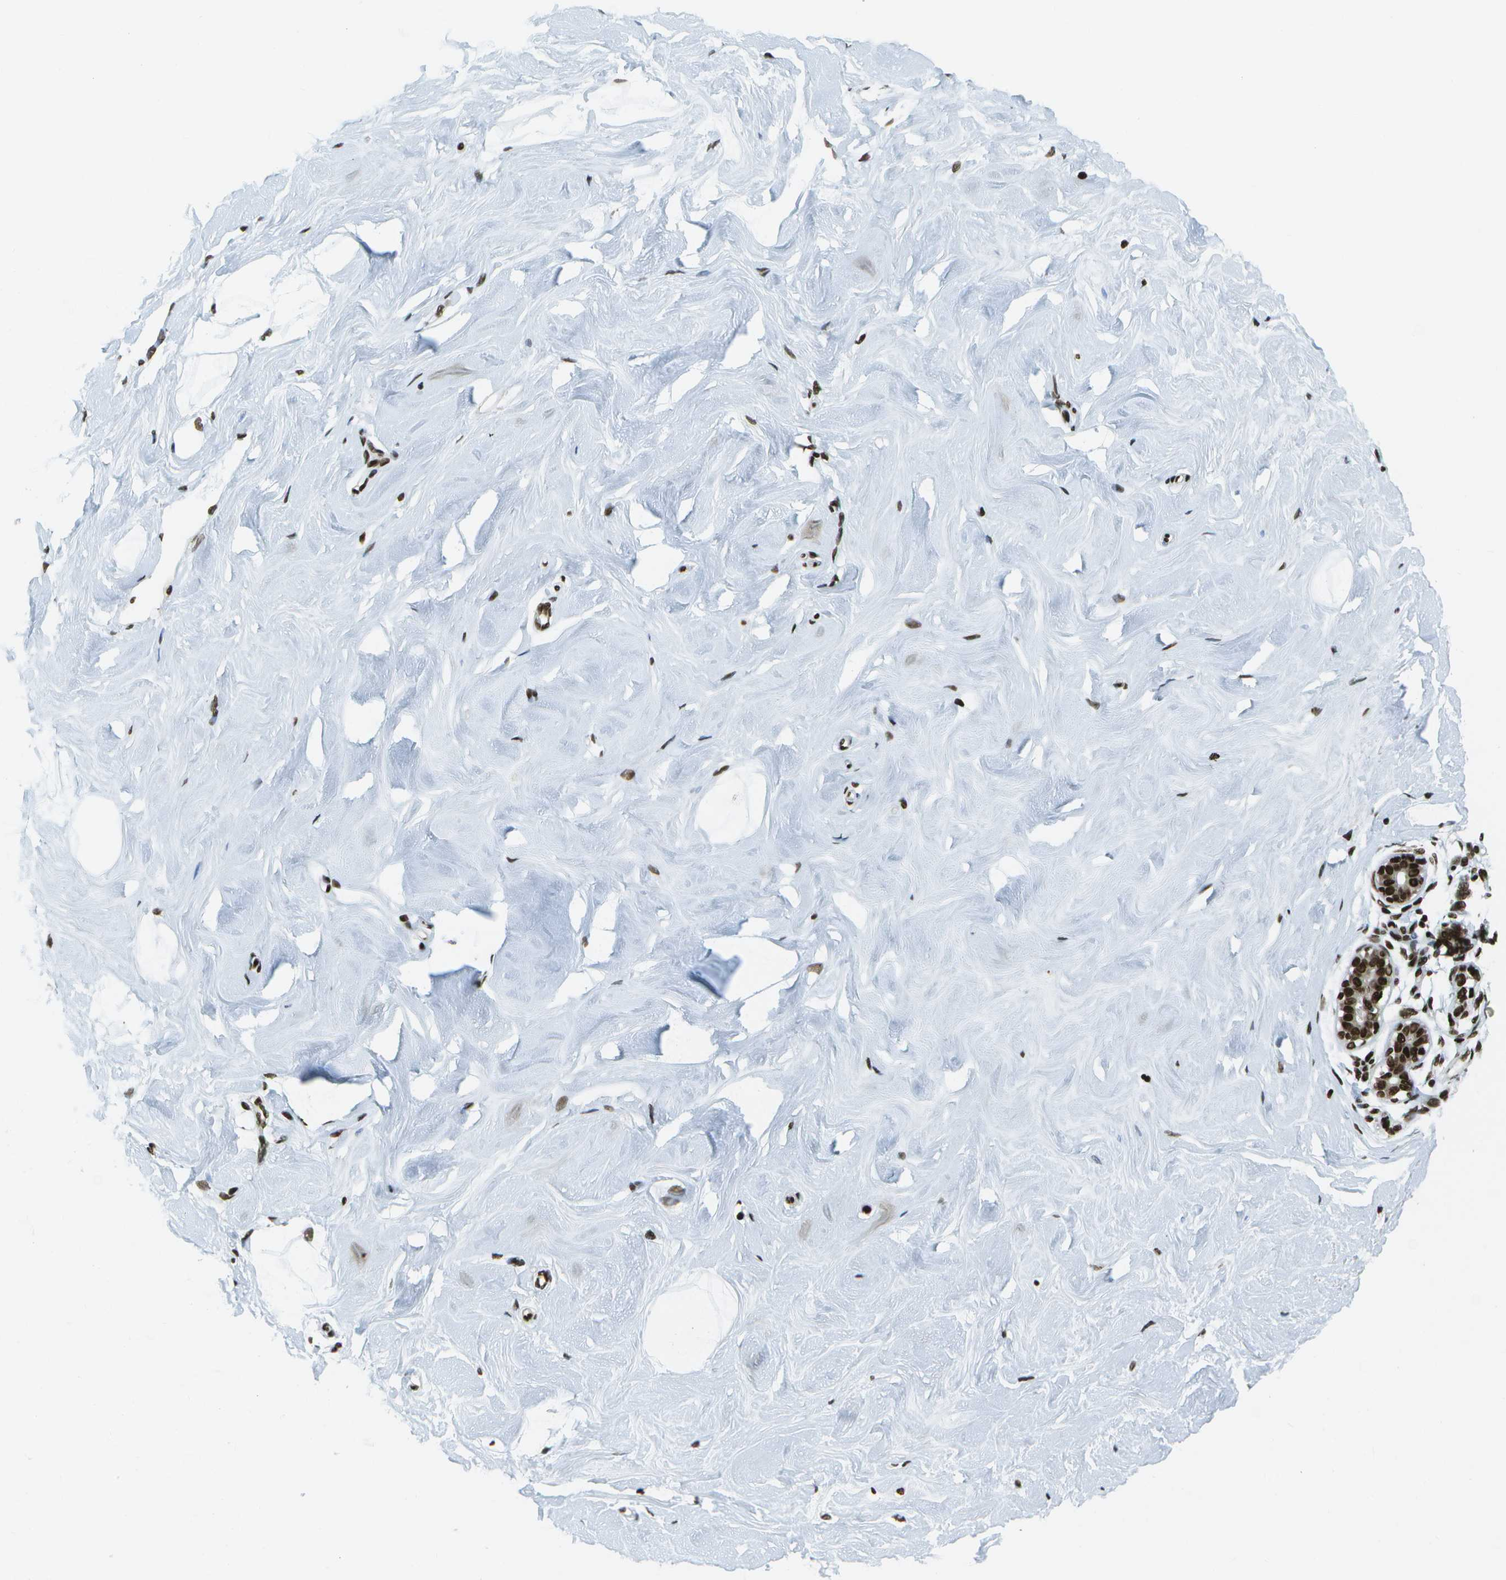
{"staining": {"intensity": "moderate", "quantity": ">75%", "location": "nuclear"}, "tissue": "breast", "cell_type": "Adipocytes", "image_type": "normal", "snomed": [{"axis": "morphology", "description": "Normal tissue, NOS"}, {"axis": "topography", "description": "Breast"}], "caption": "The micrograph shows staining of normal breast, revealing moderate nuclear protein expression (brown color) within adipocytes. Using DAB (brown) and hematoxylin (blue) stains, captured at high magnification using brightfield microscopy.", "gene": "GLYR1", "patient": {"sex": "female", "age": 23}}